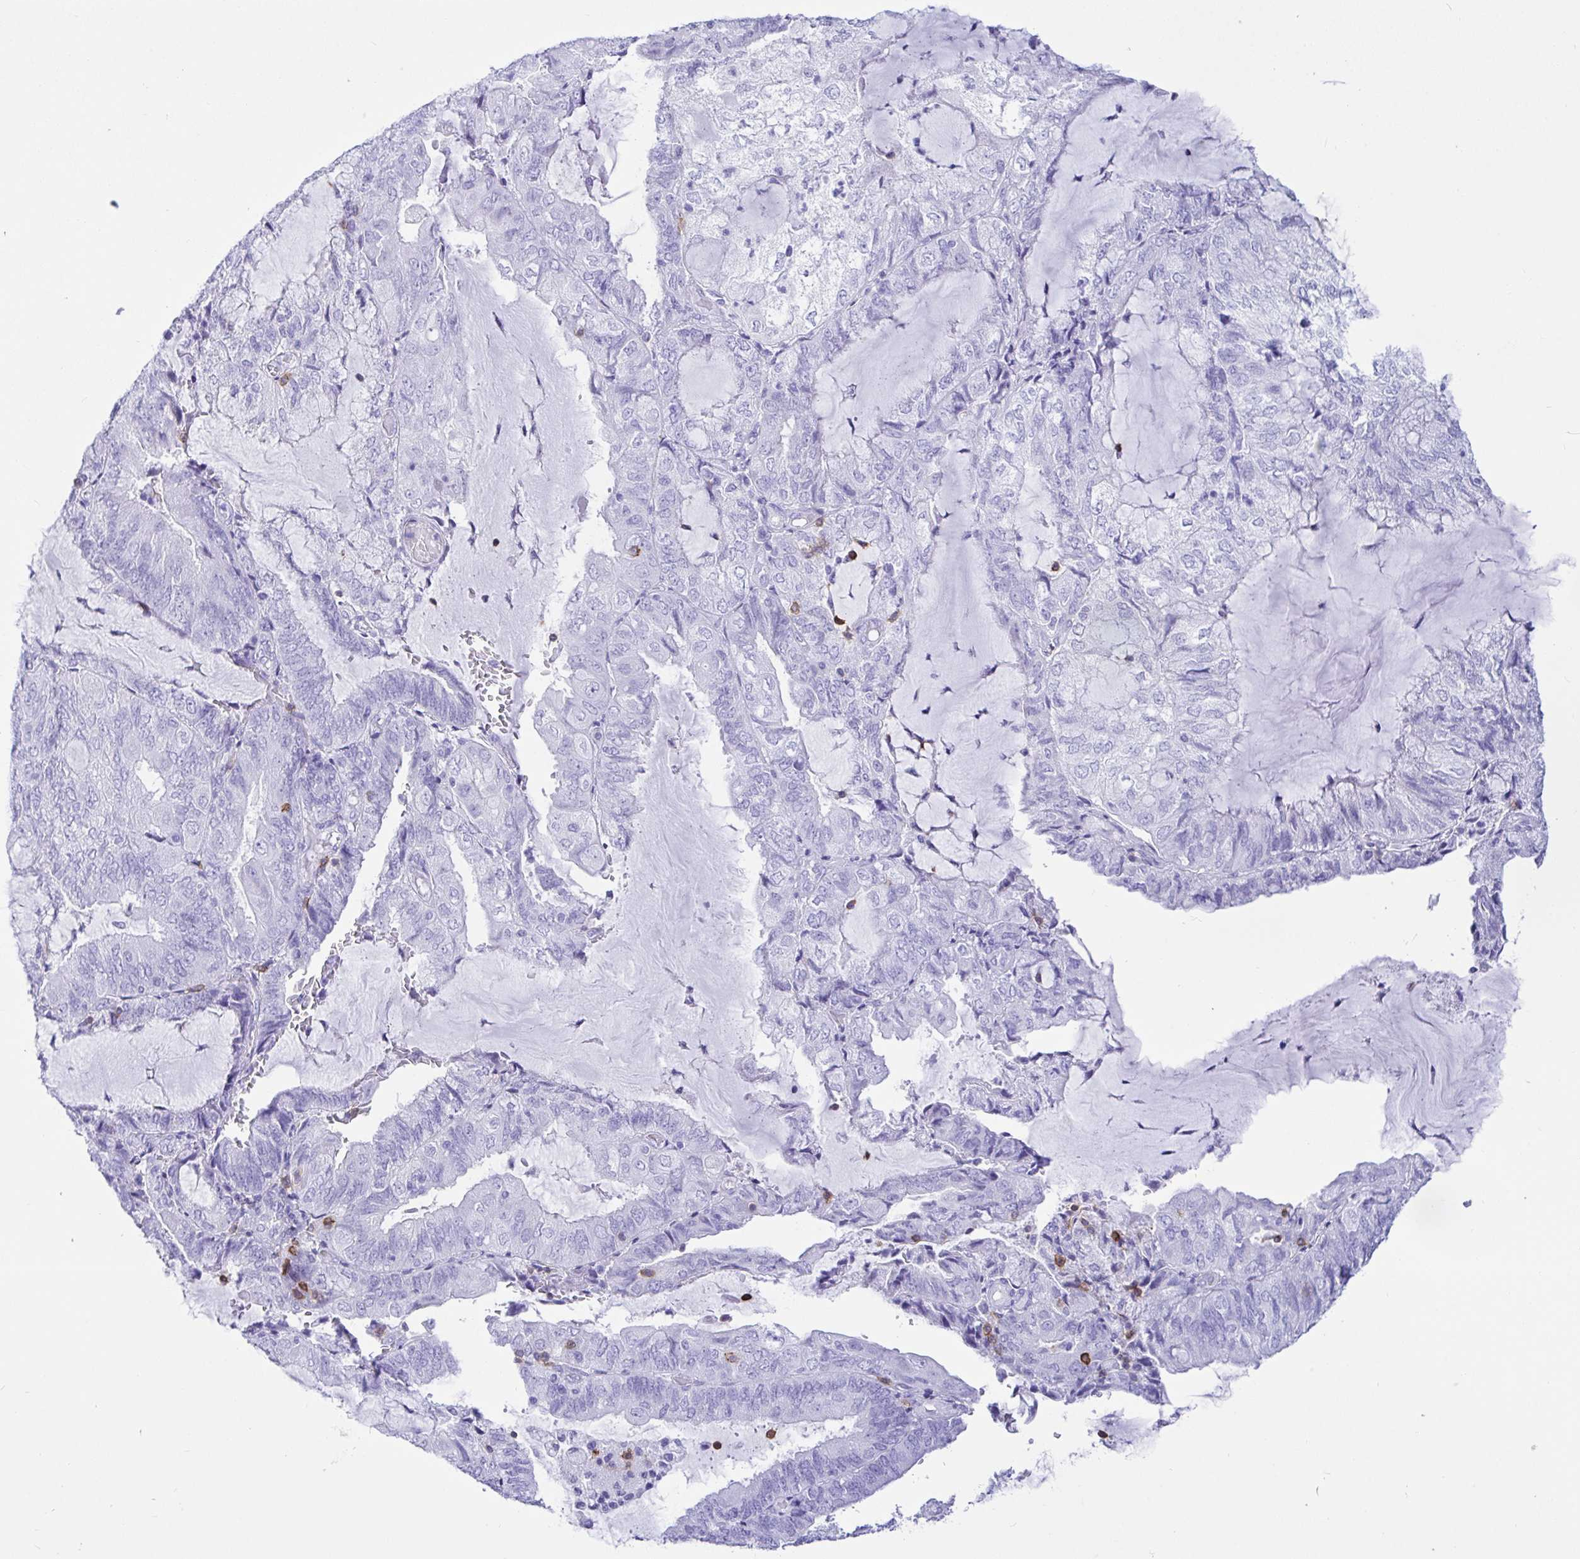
{"staining": {"intensity": "negative", "quantity": "none", "location": "none"}, "tissue": "endometrial cancer", "cell_type": "Tumor cells", "image_type": "cancer", "snomed": [{"axis": "morphology", "description": "Adenocarcinoma, NOS"}, {"axis": "topography", "description": "Endometrium"}], "caption": "IHC photomicrograph of human adenocarcinoma (endometrial) stained for a protein (brown), which demonstrates no expression in tumor cells.", "gene": "CD5", "patient": {"sex": "female", "age": 81}}